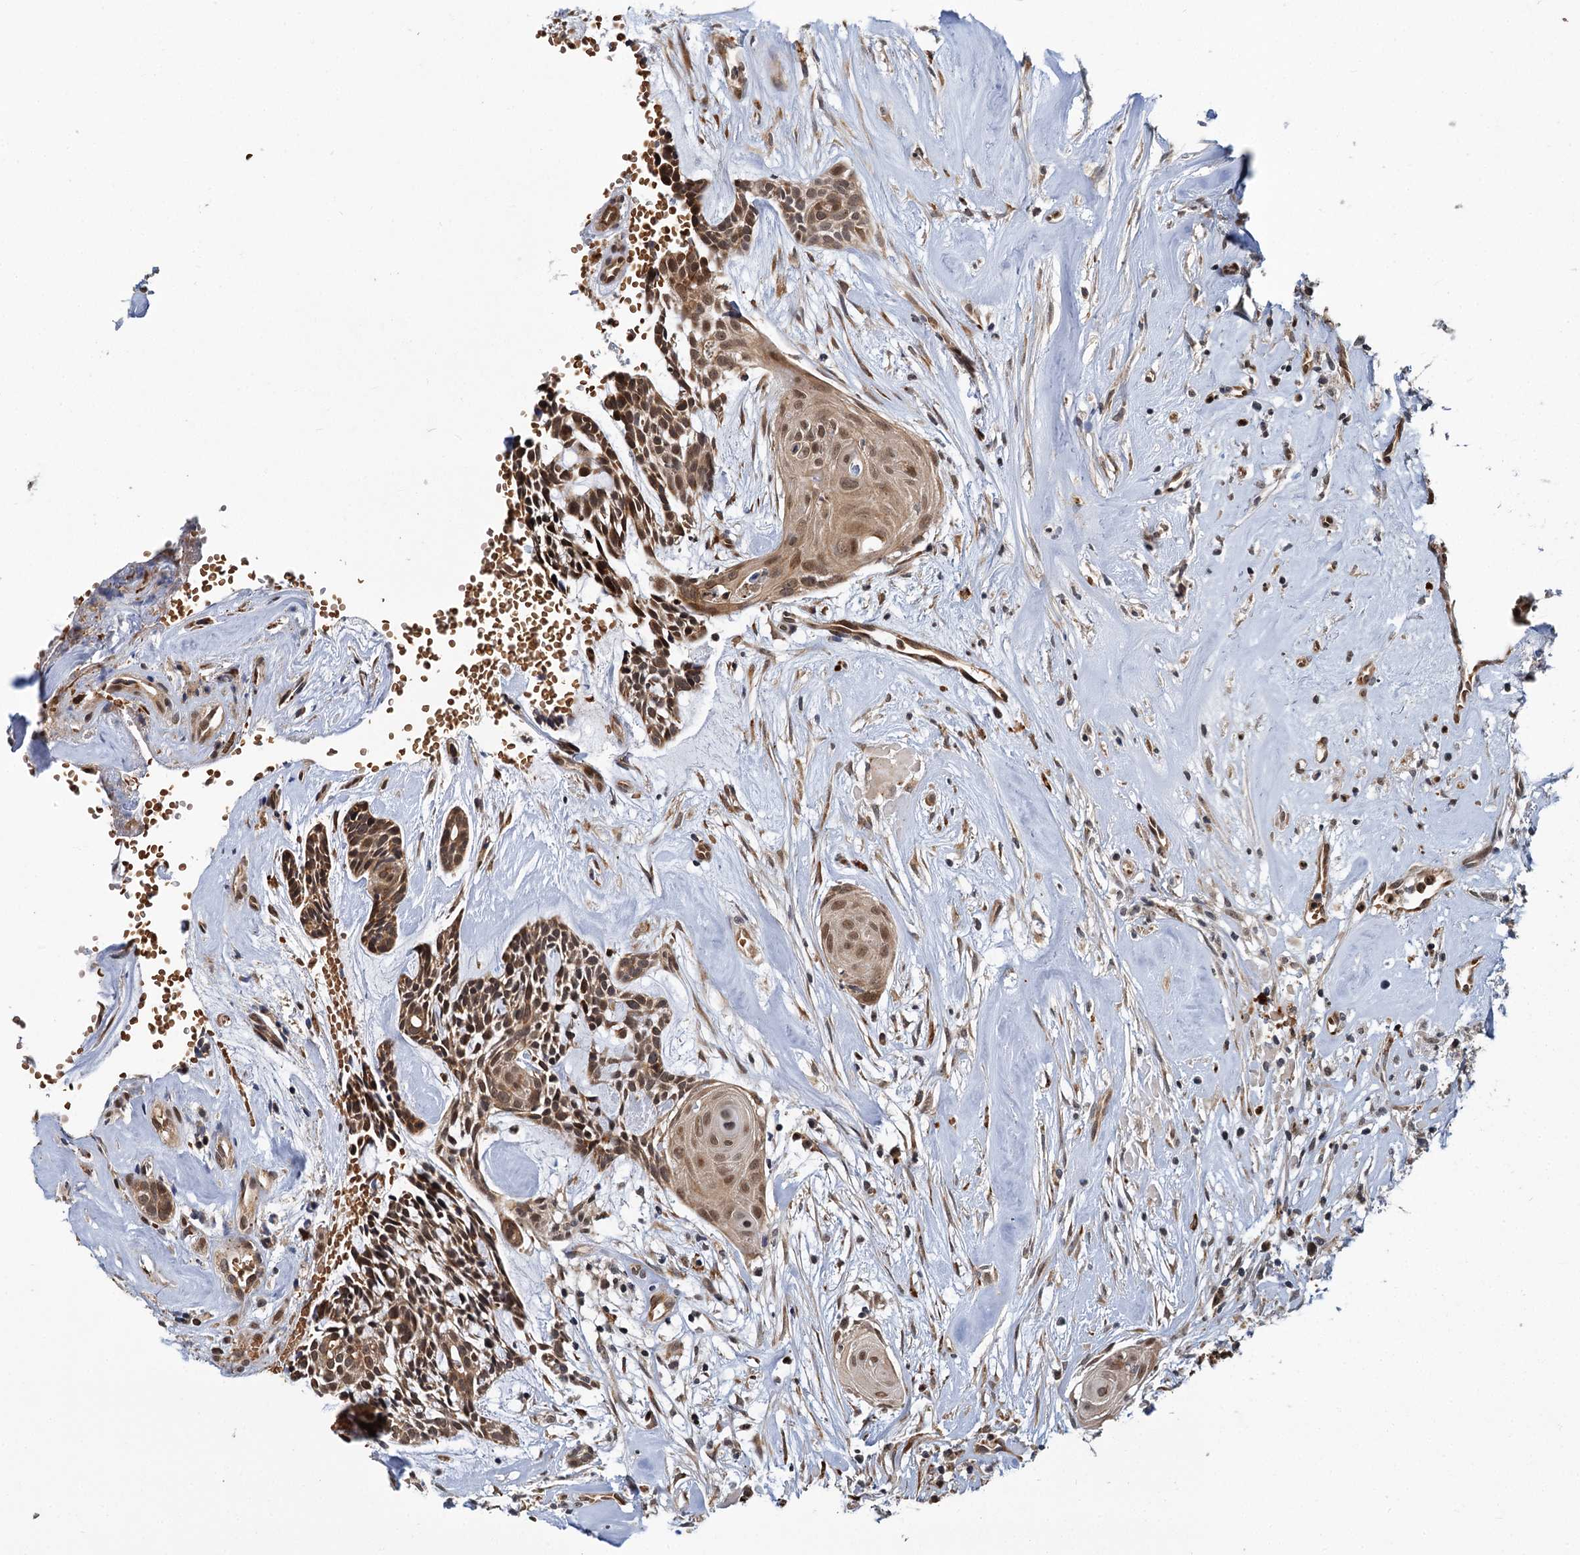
{"staining": {"intensity": "moderate", "quantity": ">75%", "location": "cytoplasmic/membranous,nuclear"}, "tissue": "head and neck cancer", "cell_type": "Tumor cells", "image_type": "cancer", "snomed": [{"axis": "morphology", "description": "Adenocarcinoma, NOS"}, {"axis": "topography", "description": "Subcutis"}, {"axis": "topography", "description": "Head-Neck"}], "caption": "Tumor cells display moderate cytoplasmic/membranous and nuclear staining in approximately >75% of cells in head and neck cancer (adenocarcinoma). Using DAB (brown) and hematoxylin (blue) stains, captured at high magnification using brightfield microscopy.", "gene": "APBA2", "patient": {"sex": "female", "age": 73}}